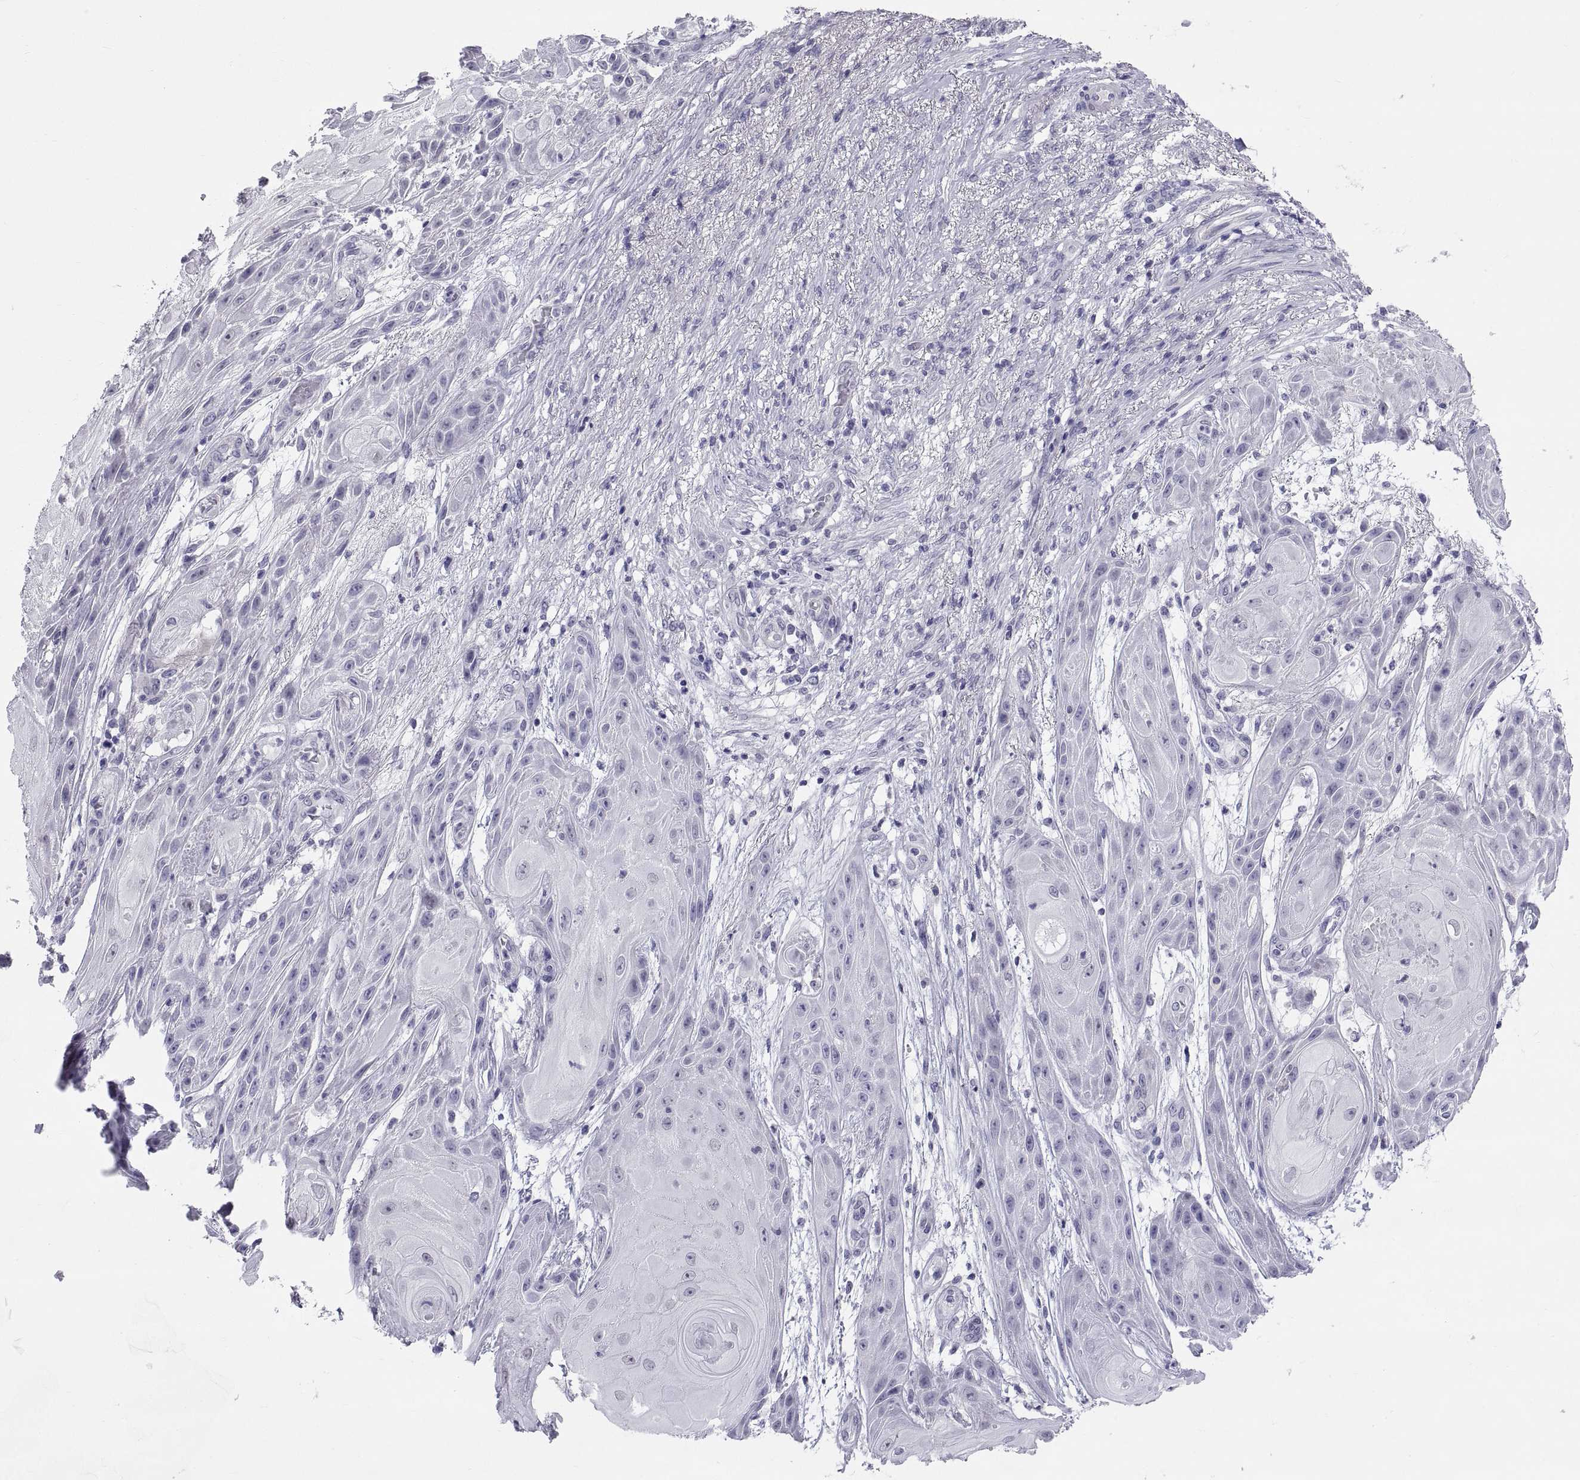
{"staining": {"intensity": "negative", "quantity": "none", "location": "none"}, "tissue": "skin cancer", "cell_type": "Tumor cells", "image_type": "cancer", "snomed": [{"axis": "morphology", "description": "Squamous cell carcinoma, NOS"}, {"axis": "topography", "description": "Skin"}], "caption": "Immunohistochemical staining of human squamous cell carcinoma (skin) shows no significant positivity in tumor cells.", "gene": "TEX13A", "patient": {"sex": "male", "age": 62}}